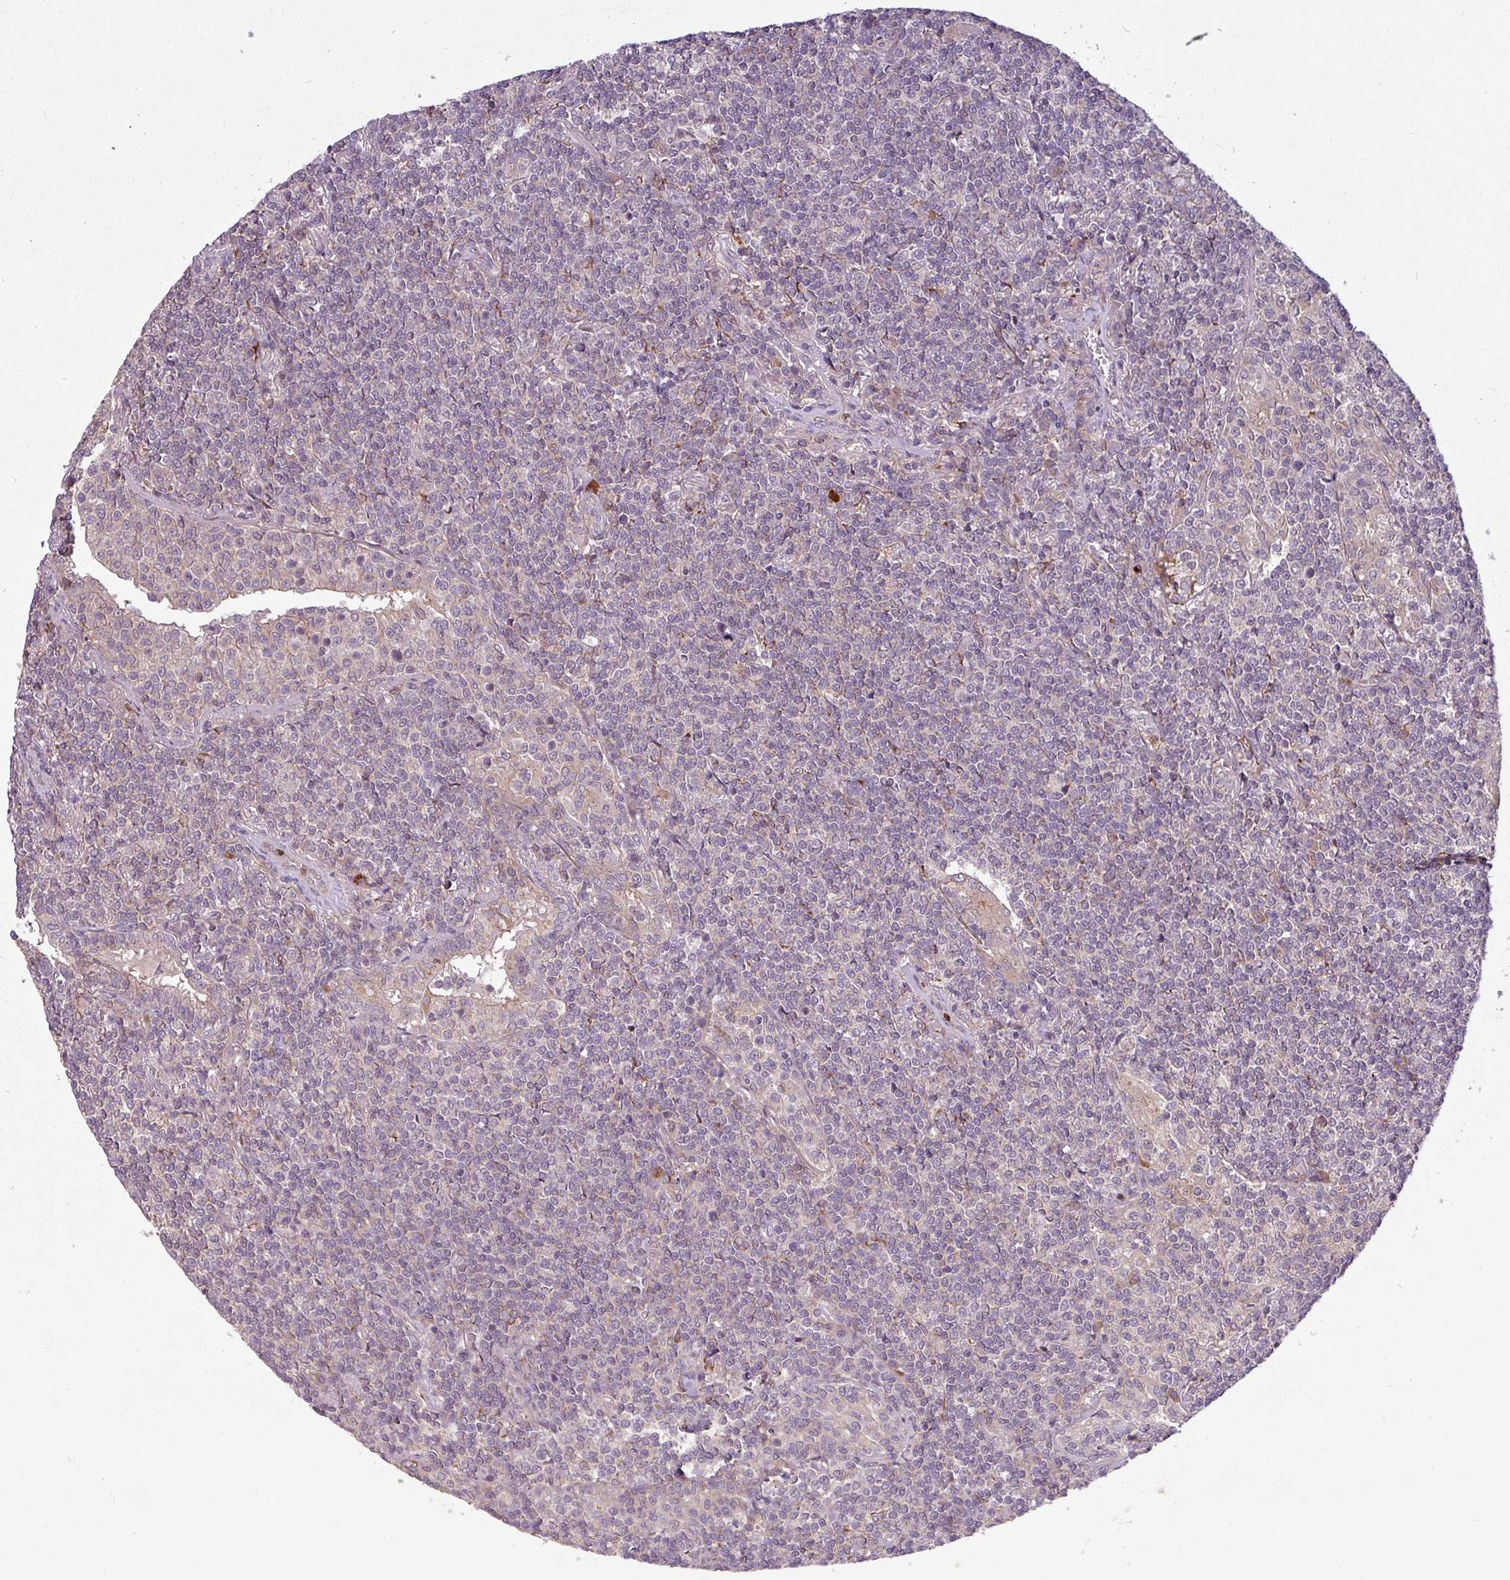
{"staining": {"intensity": "negative", "quantity": "none", "location": "none"}, "tissue": "lymphoma", "cell_type": "Tumor cells", "image_type": "cancer", "snomed": [{"axis": "morphology", "description": "Malignant lymphoma, non-Hodgkin's type, Low grade"}, {"axis": "topography", "description": "Lung"}], "caption": "The histopathology image shows no significant positivity in tumor cells of malignant lymphoma, non-Hodgkin's type (low-grade).", "gene": "PAPLN", "patient": {"sex": "female", "age": 71}}